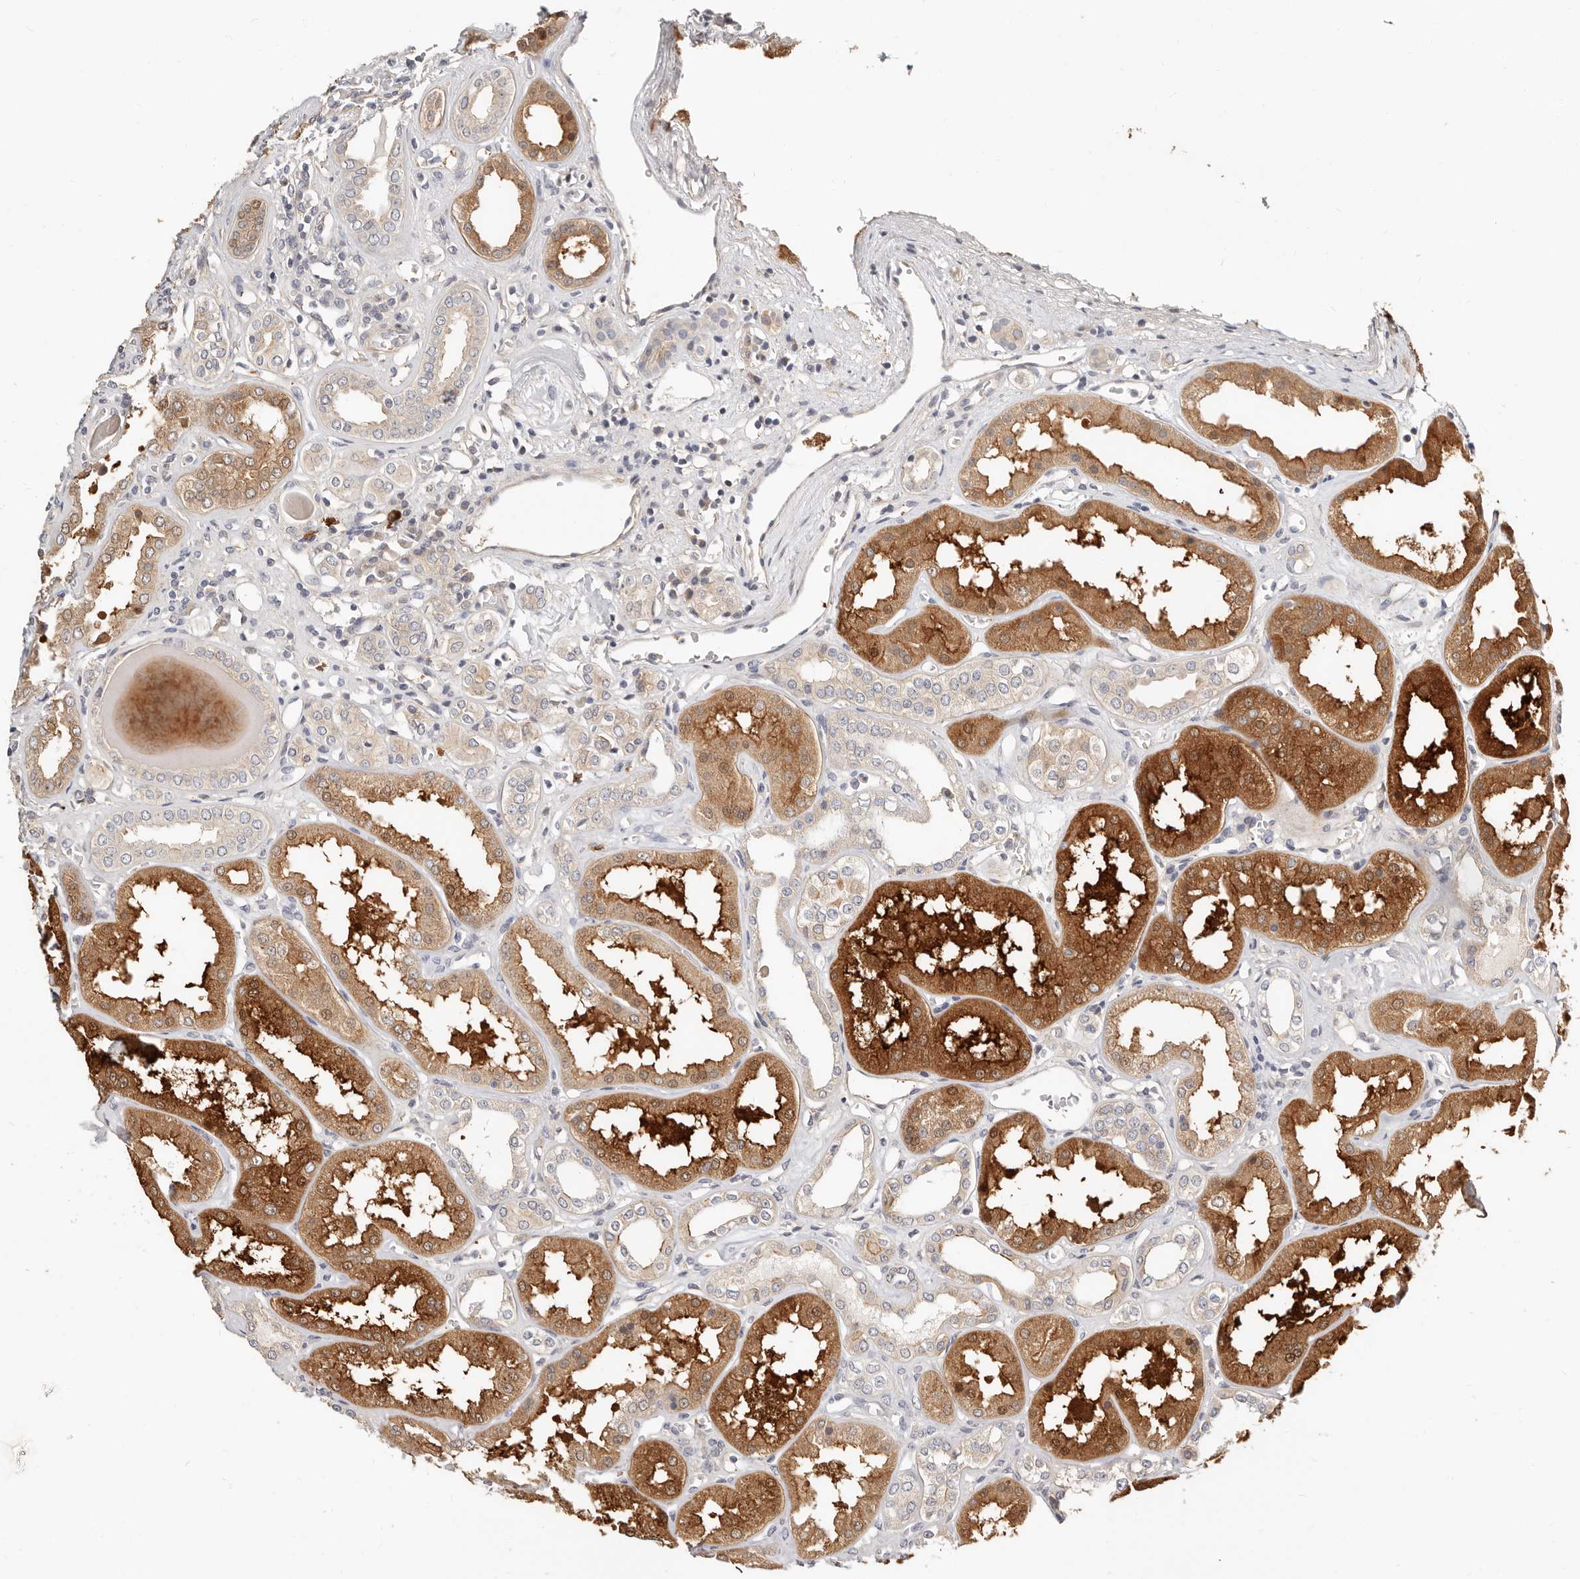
{"staining": {"intensity": "weak", "quantity": "<25%", "location": "cytoplasmic/membranous"}, "tissue": "kidney", "cell_type": "Cells in glomeruli", "image_type": "normal", "snomed": [{"axis": "morphology", "description": "Normal tissue, NOS"}, {"axis": "topography", "description": "Kidney"}], "caption": "IHC histopathology image of unremarkable kidney: human kidney stained with DAB (3,3'-diaminobenzidine) reveals no significant protein expression in cells in glomeruli. (DAB IHC, high magnification).", "gene": "ZRANB1", "patient": {"sex": "female", "age": 56}}